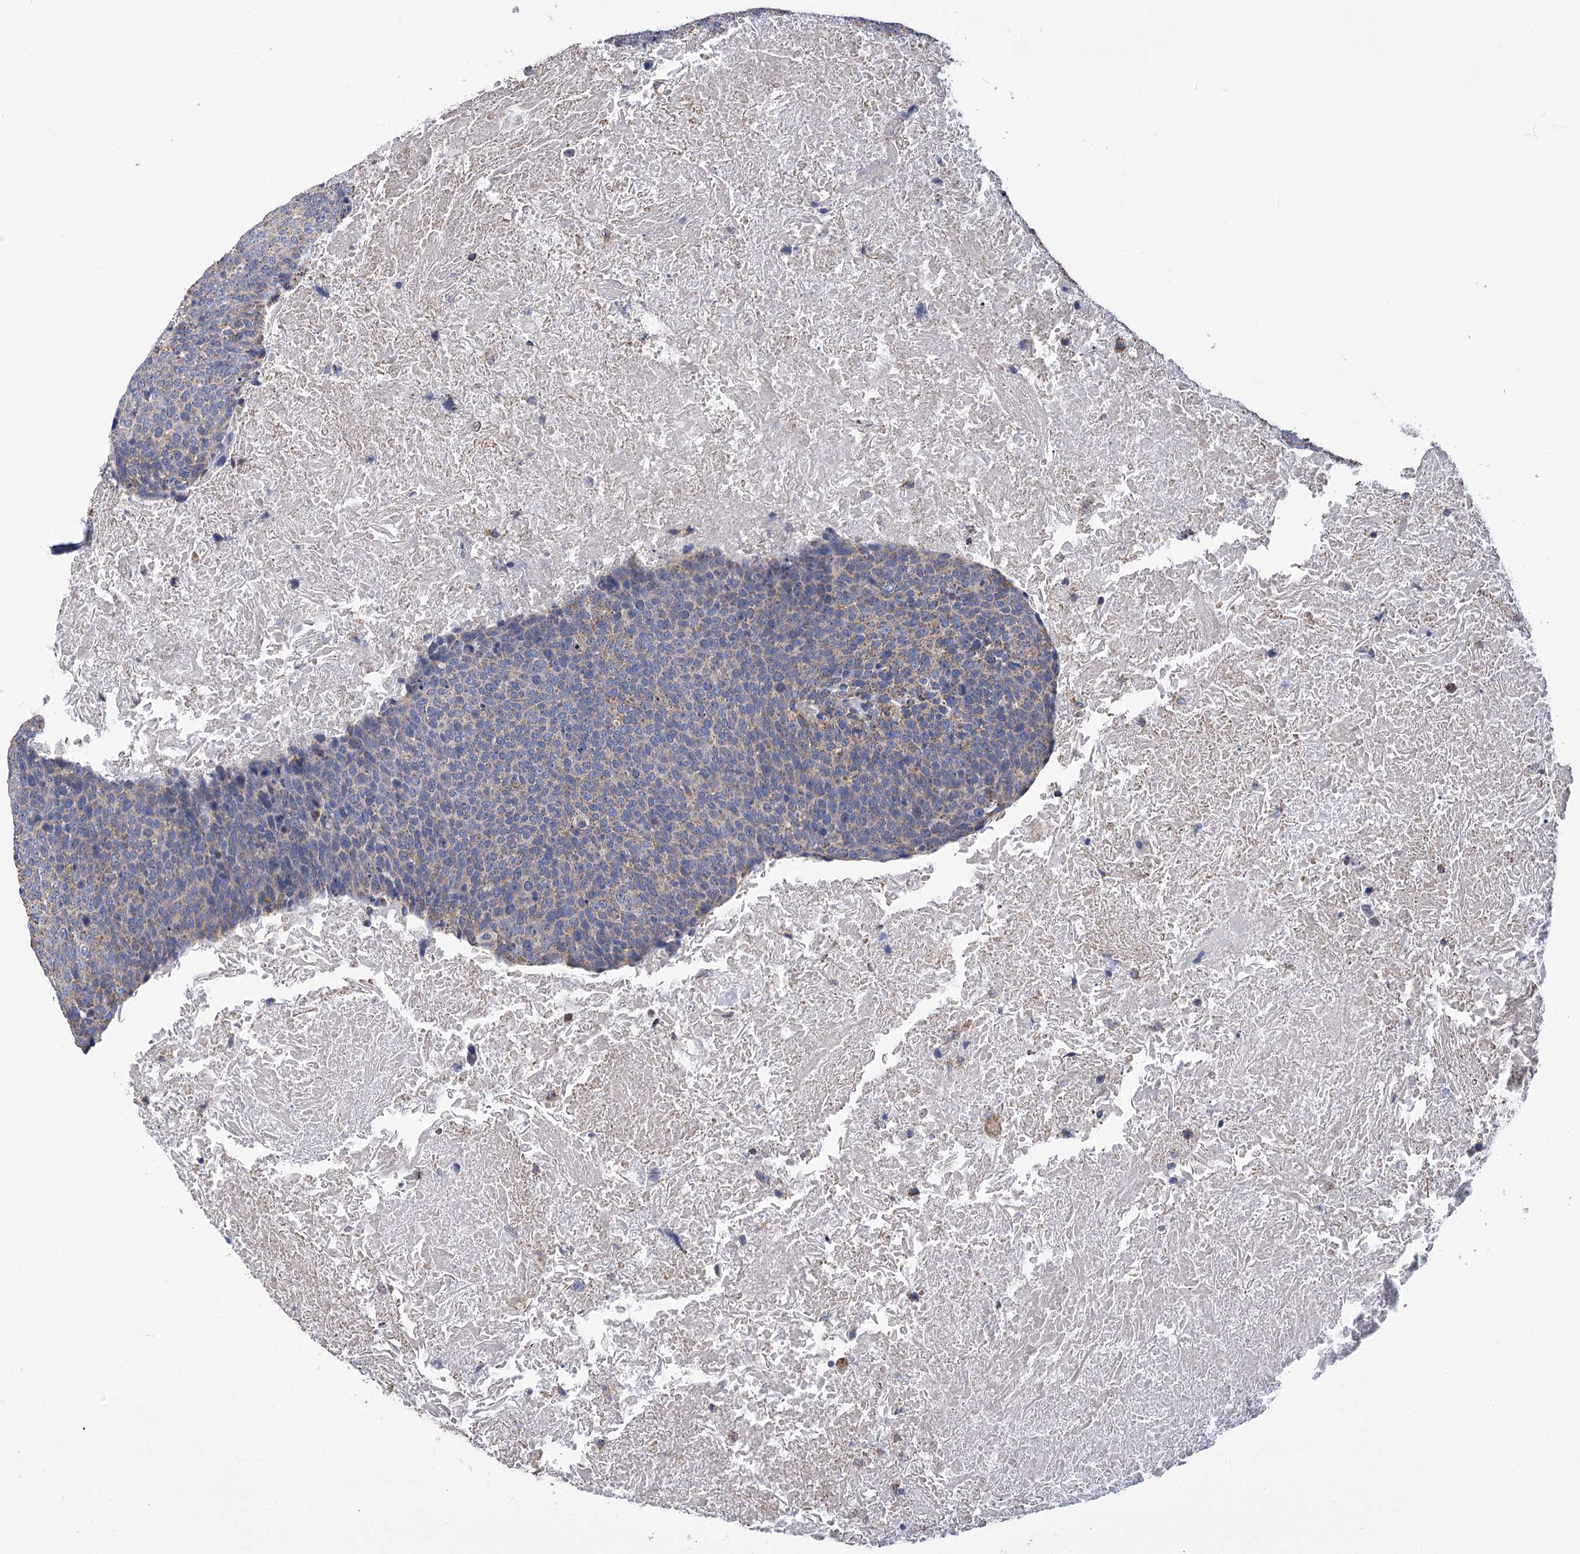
{"staining": {"intensity": "weak", "quantity": "25%-75%", "location": "cytoplasmic/membranous"}, "tissue": "head and neck cancer", "cell_type": "Tumor cells", "image_type": "cancer", "snomed": [{"axis": "morphology", "description": "Squamous cell carcinoma, NOS"}, {"axis": "morphology", "description": "Squamous cell carcinoma, metastatic, NOS"}, {"axis": "topography", "description": "Lymph node"}, {"axis": "topography", "description": "Head-Neck"}], "caption": "Immunohistochemistry (IHC) (DAB (3,3'-diaminobenzidine)) staining of human head and neck squamous cell carcinoma exhibits weak cytoplasmic/membranous protein positivity in approximately 25%-75% of tumor cells.", "gene": "CCDC73", "patient": {"sex": "male", "age": 62}}